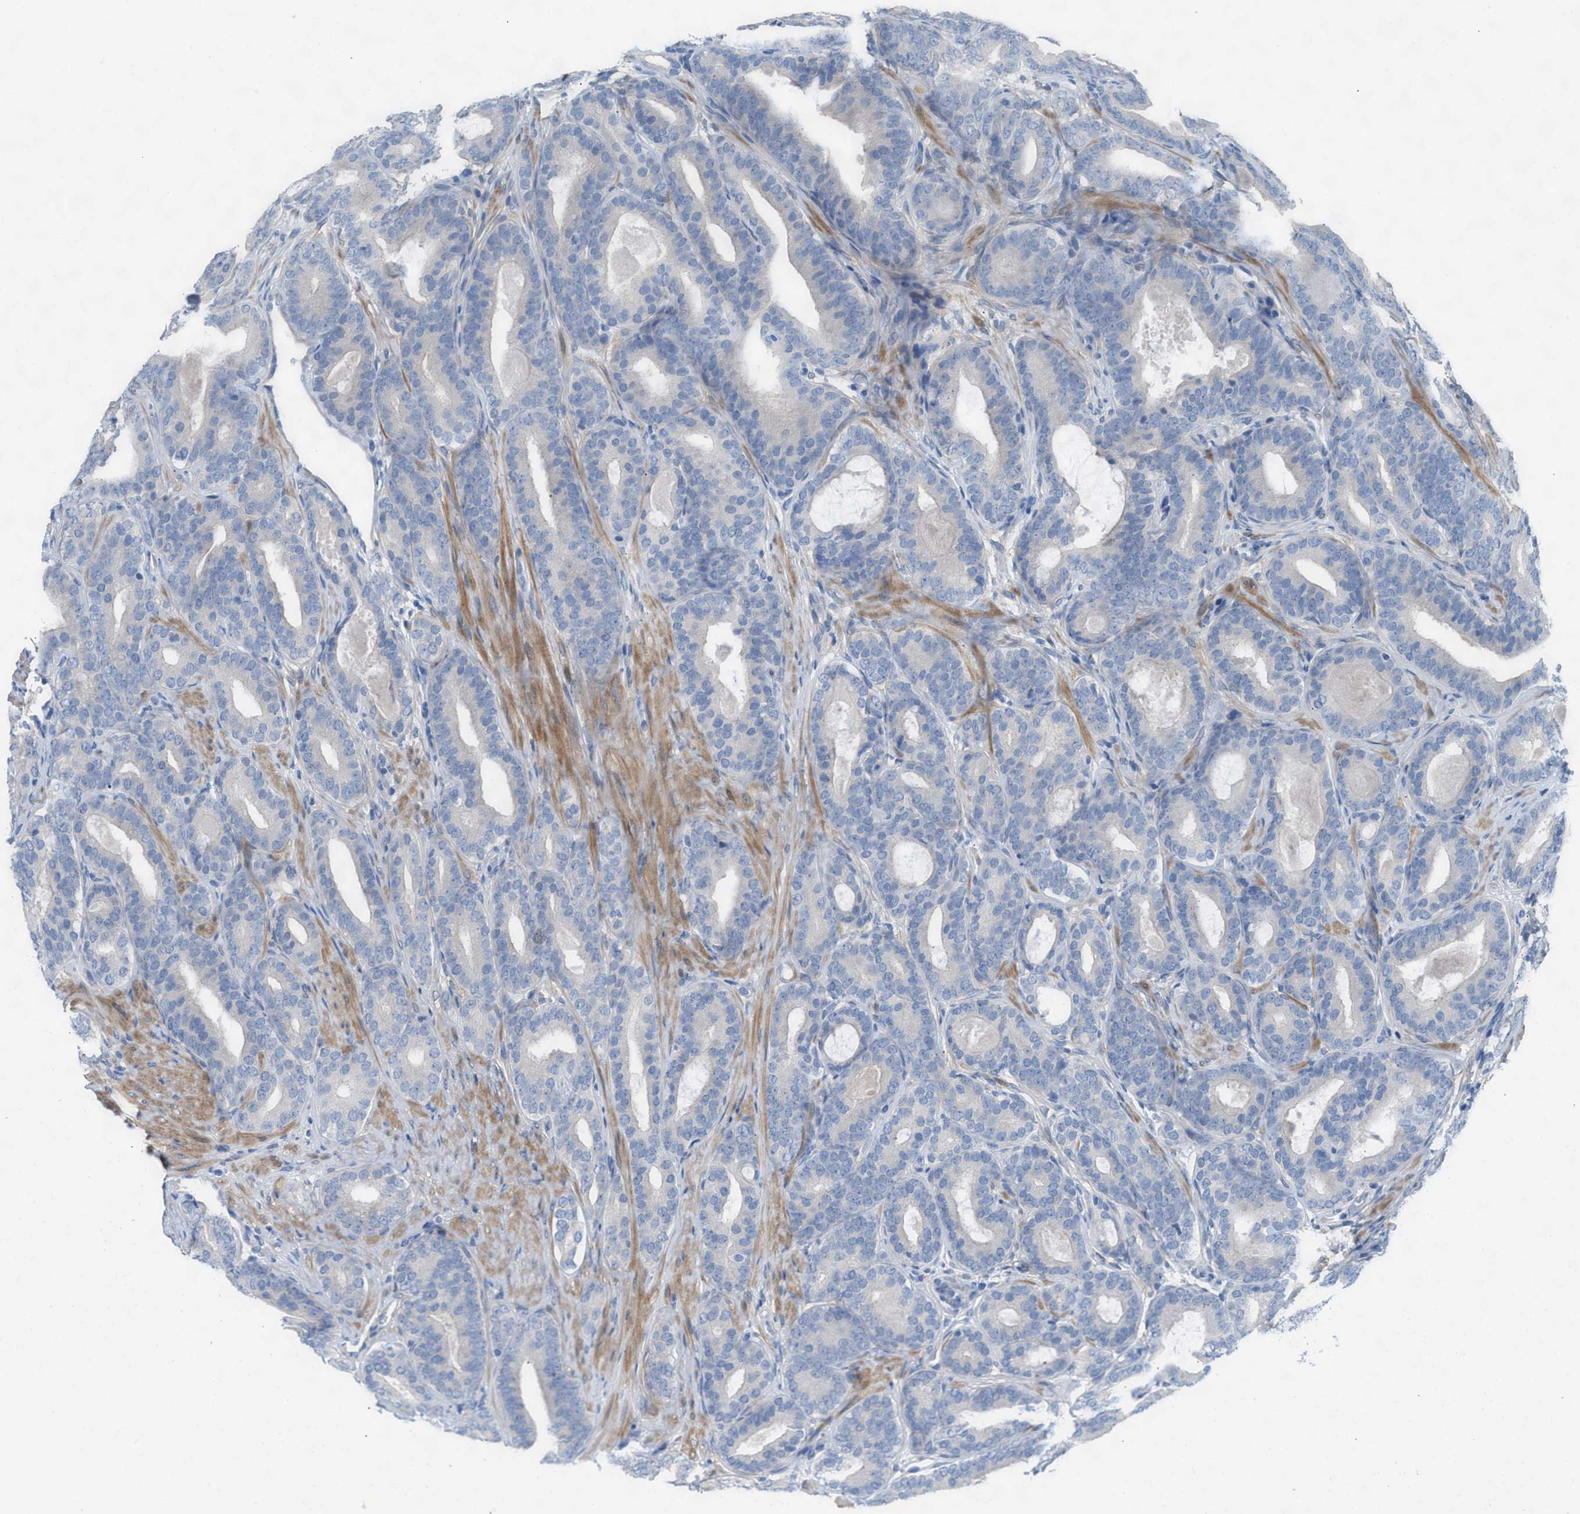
{"staining": {"intensity": "negative", "quantity": "none", "location": "none"}, "tissue": "prostate cancer", "cell_type": "Tumor cells", "image_type": "cancer", "snomed": [{"axis": "morphology", "description": "Adenocarcinoma, High grade"}, {"axis": "topography", "description": "Prostate"}], "caption": "This is an immunohistochemistry micrograph of human prostate high-grade adenocarcinoma. There is no staining in tumor cells.", "gene": "ASPA", "patient": {"sex": "male", "age": 60}}